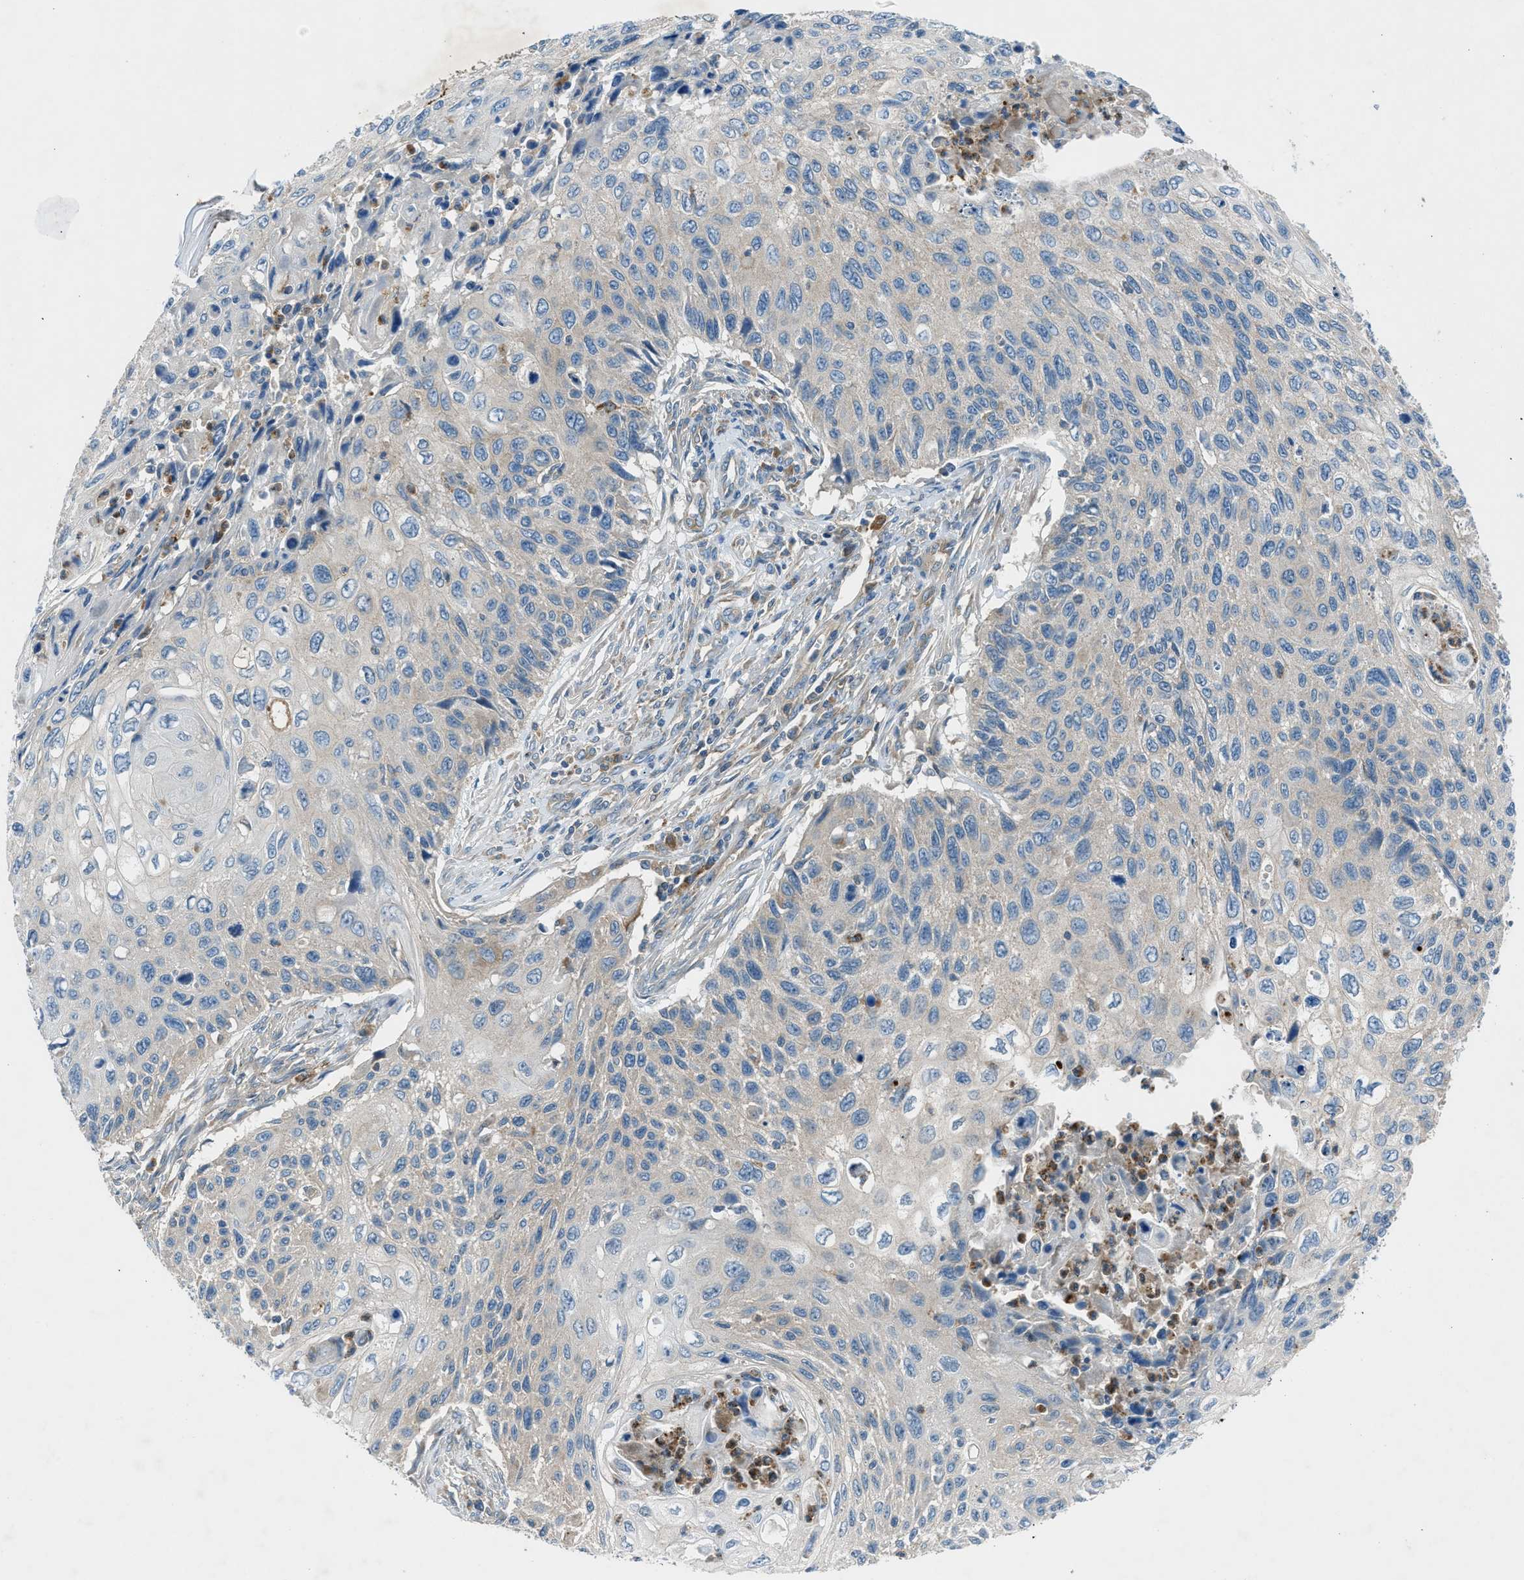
{"staining": {"intensity": "negative", "quantity": "none", "location": "none"}, "tissue": "cervical cancer", "cell_type": "Tumor cells", "image_type": "cancer", "snomed": [{"axis": "morphology", "description": "Squamous cell carcinoma, NOS"}, {"axis": "topography", "description": "Cervix"}], "caption": "Squamous cell carcinoma (cervical) stained for a protein using immunohistochemistry exhibits no positivity tumor cells.", "gene": "BMP1", "patient": {"sex": "female", "age": 70}}